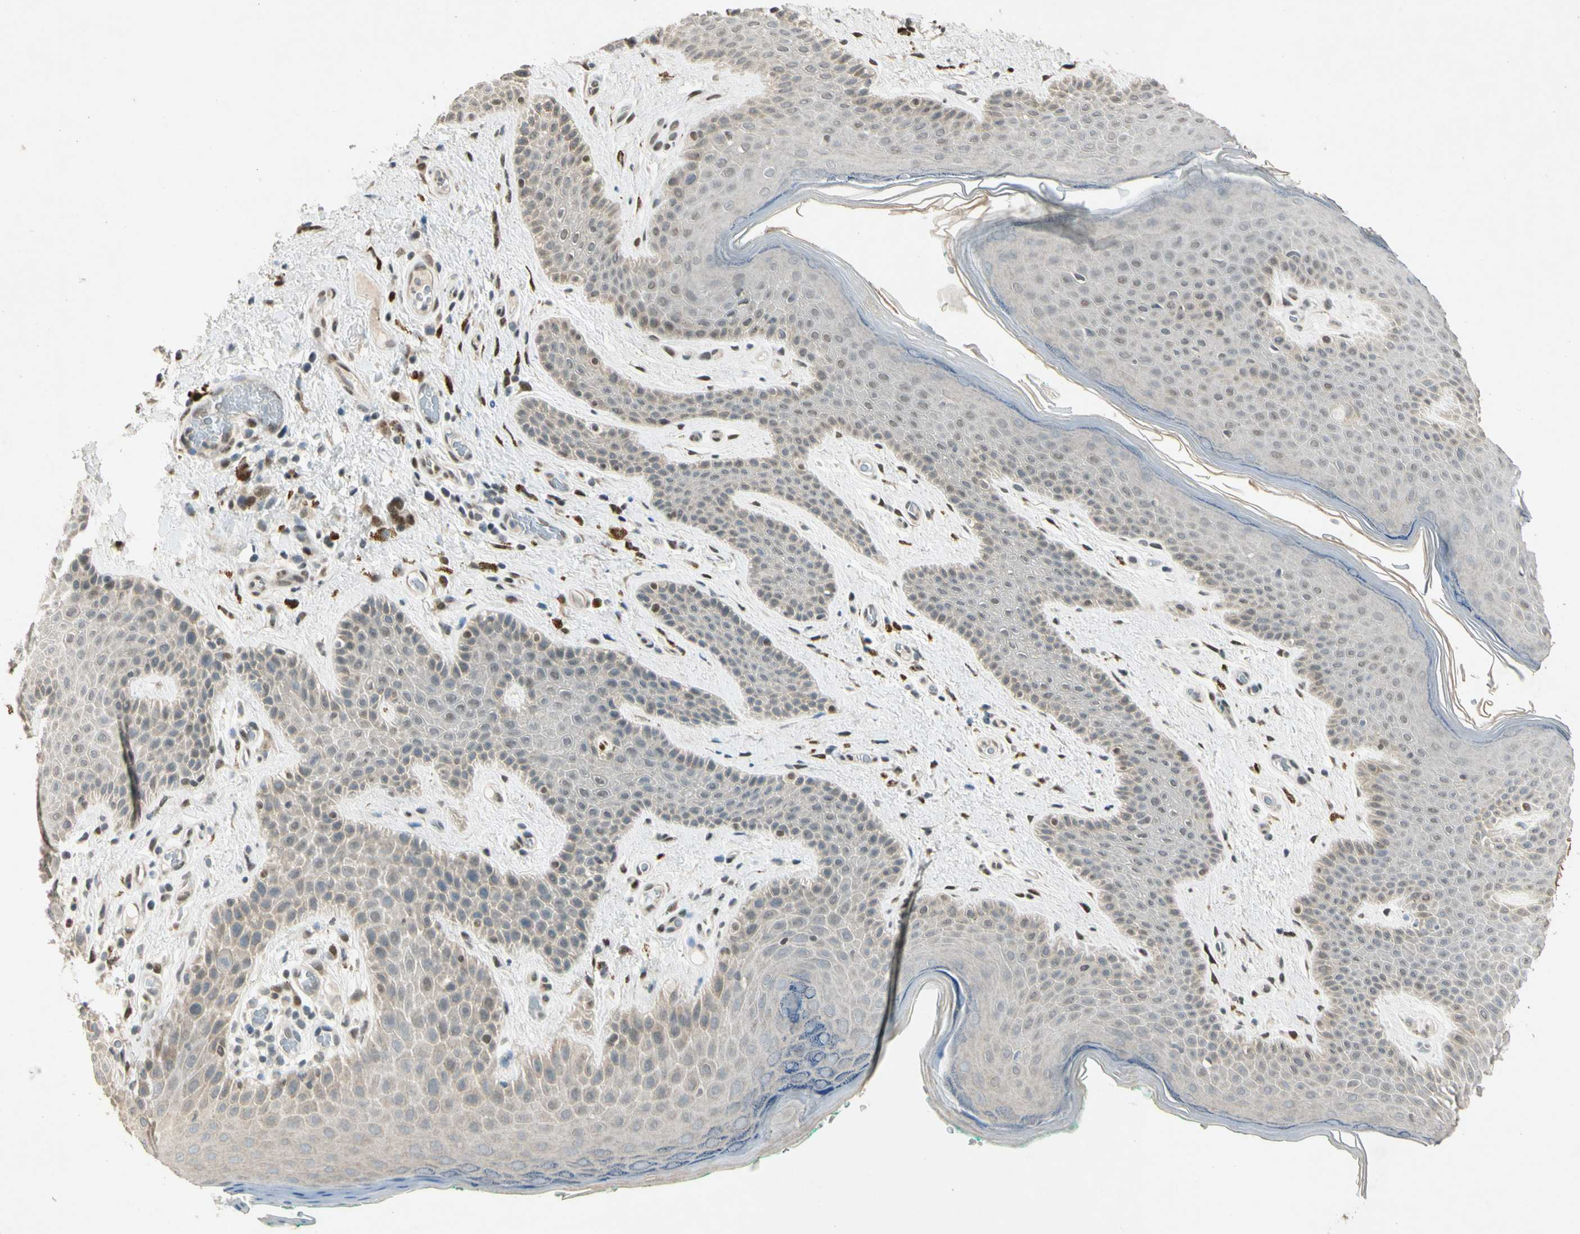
{"staining": {"intensity": "weak", "quantity": "<25%", "location": "cytoplasmic/membranous,nuclear"}, "tissue": "skin", "cell_type": "Epidermal cells", "image_type": "normal", "snomed": [{"axis": "morphology", "description": "Normal tissue, NOS"}, {"axis": "topography", "description": "Anal"}], "caption": "Immunohistochemistry micrograph of benign human skin stained for a protein (brown), which reveals no staining in epidermal cells.", "gene": "ZBTB4", "patient": {"sex": "male", "age": 74}}